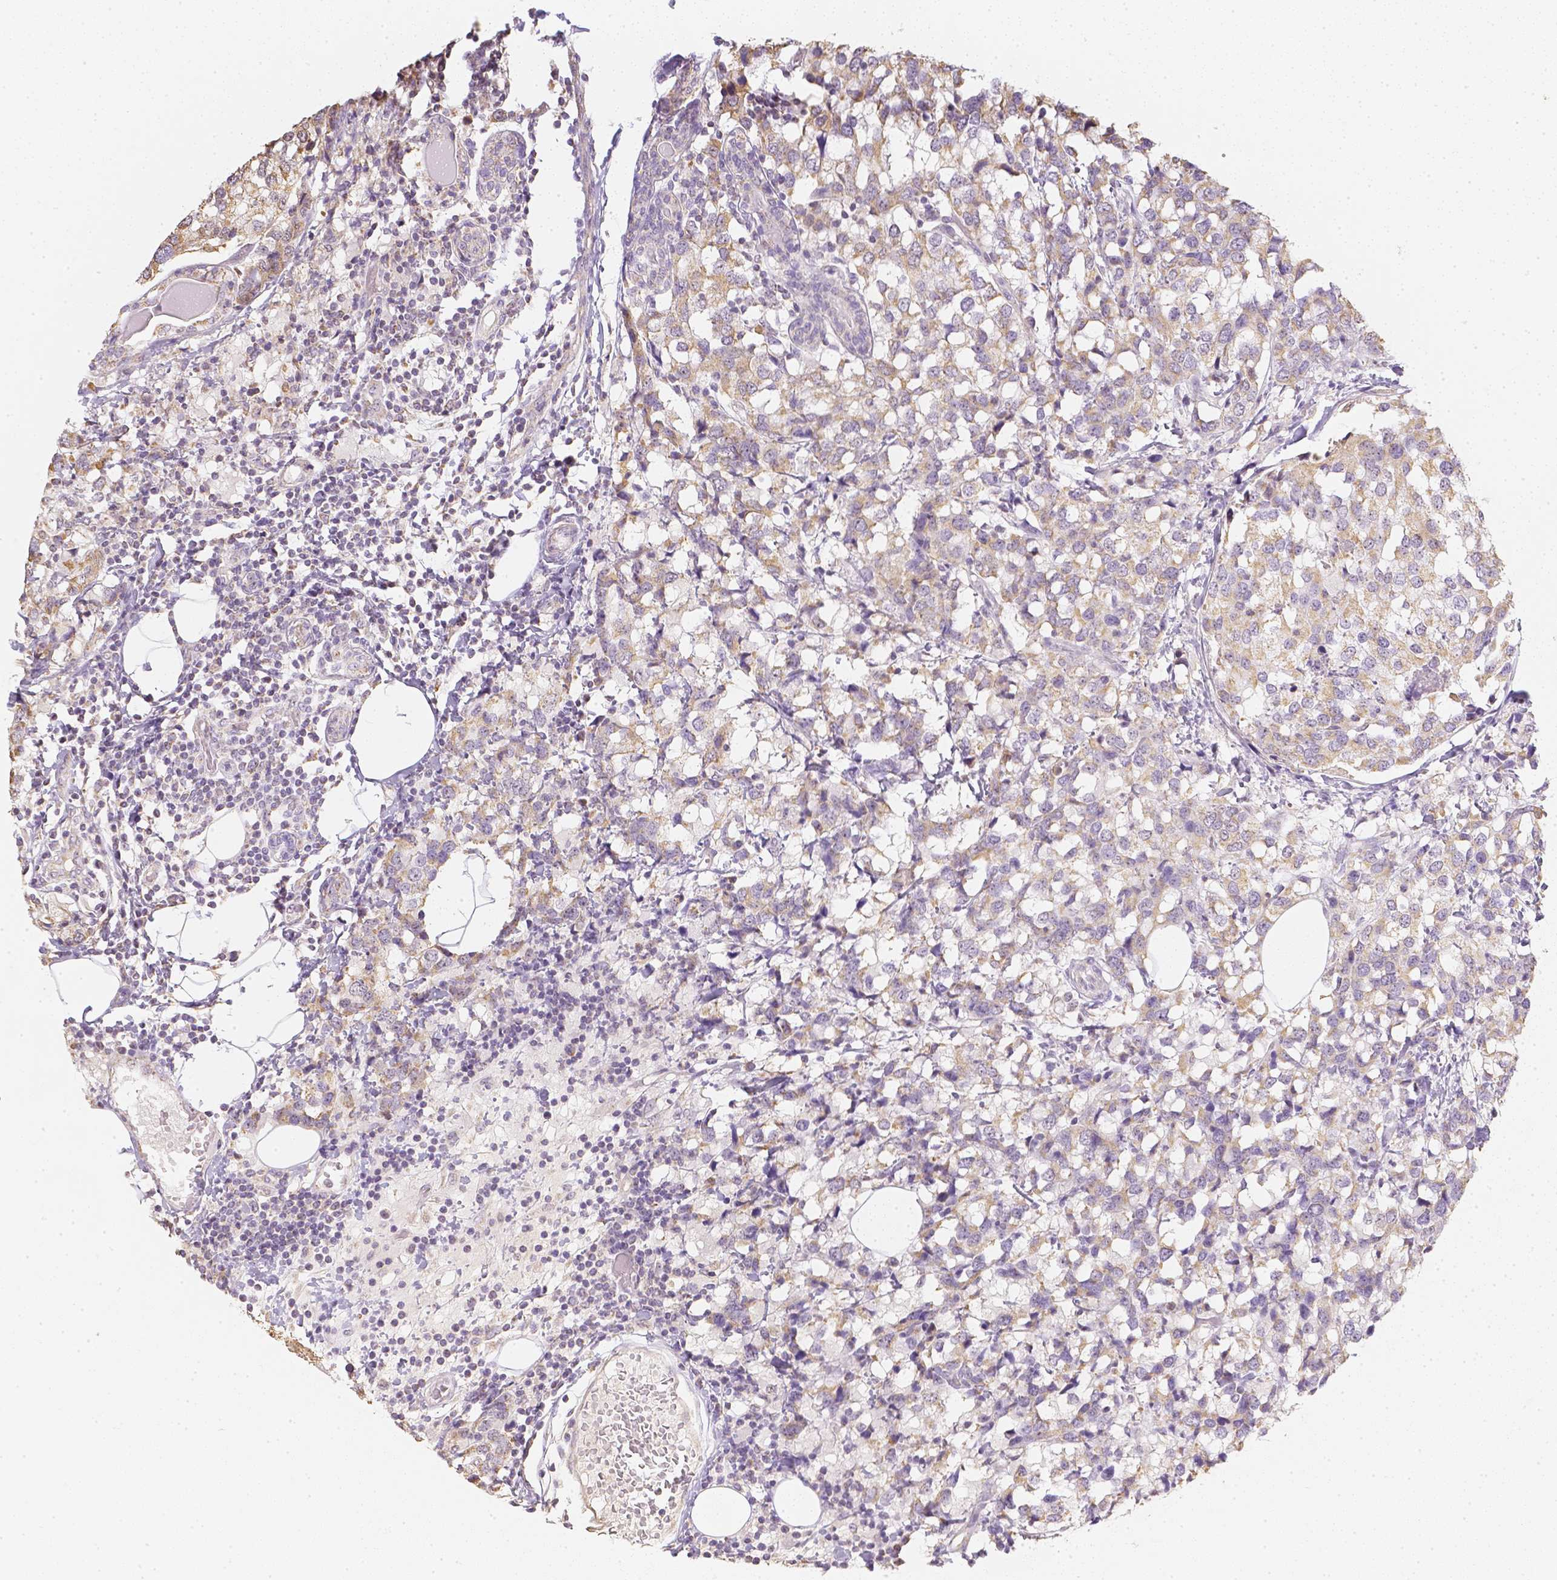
{"staining": {"intensity": "moderate", "quantity": ">75%", "location": "cytoplasmic/membranous"}, "tissue": "breast cancer", "cell_type": "Tumor cells", "image_type": "cancer", "snomed": [{"axis": "morphology", "description": "Lobular carcinoma"}, {"axis": "topography", "description": "Breast"}], "caption": "Breast lobular carcinoma stained for a protein reveals moderate cytoplasmic/membranous positivity in tumor cells.", "gene": "NVL", "patient": {"sex": "female", "age": 59}}